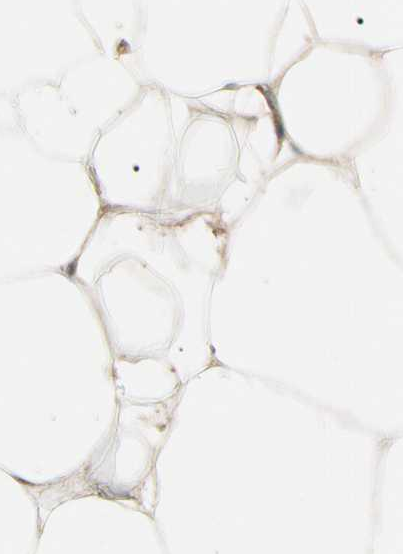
{"staining": {"intensity": "moderate", "quantity": "25%-75%", "location": "cytoplasmic/membranous"}, "tissue": "adipose tissue", "cell_type": "Adipocytes", "image_type": "normal", "snomed": [{"axis": "morphology", "description": "Normal tissue, NOS"}, {"axis": "topography", "description": "Breast"}, {"axis": "topography", "description": "Adipose tissue"}], "caption": "Approximately 25%-75% of adipocytes in unremarkable human adipose tissue demonstrate moderate cytoplasmic/membranous protein expression as visualized by brown immunohistochemical staining.", "gene": "ATG4C", "patient": {"sex": "female", "age": 25}}